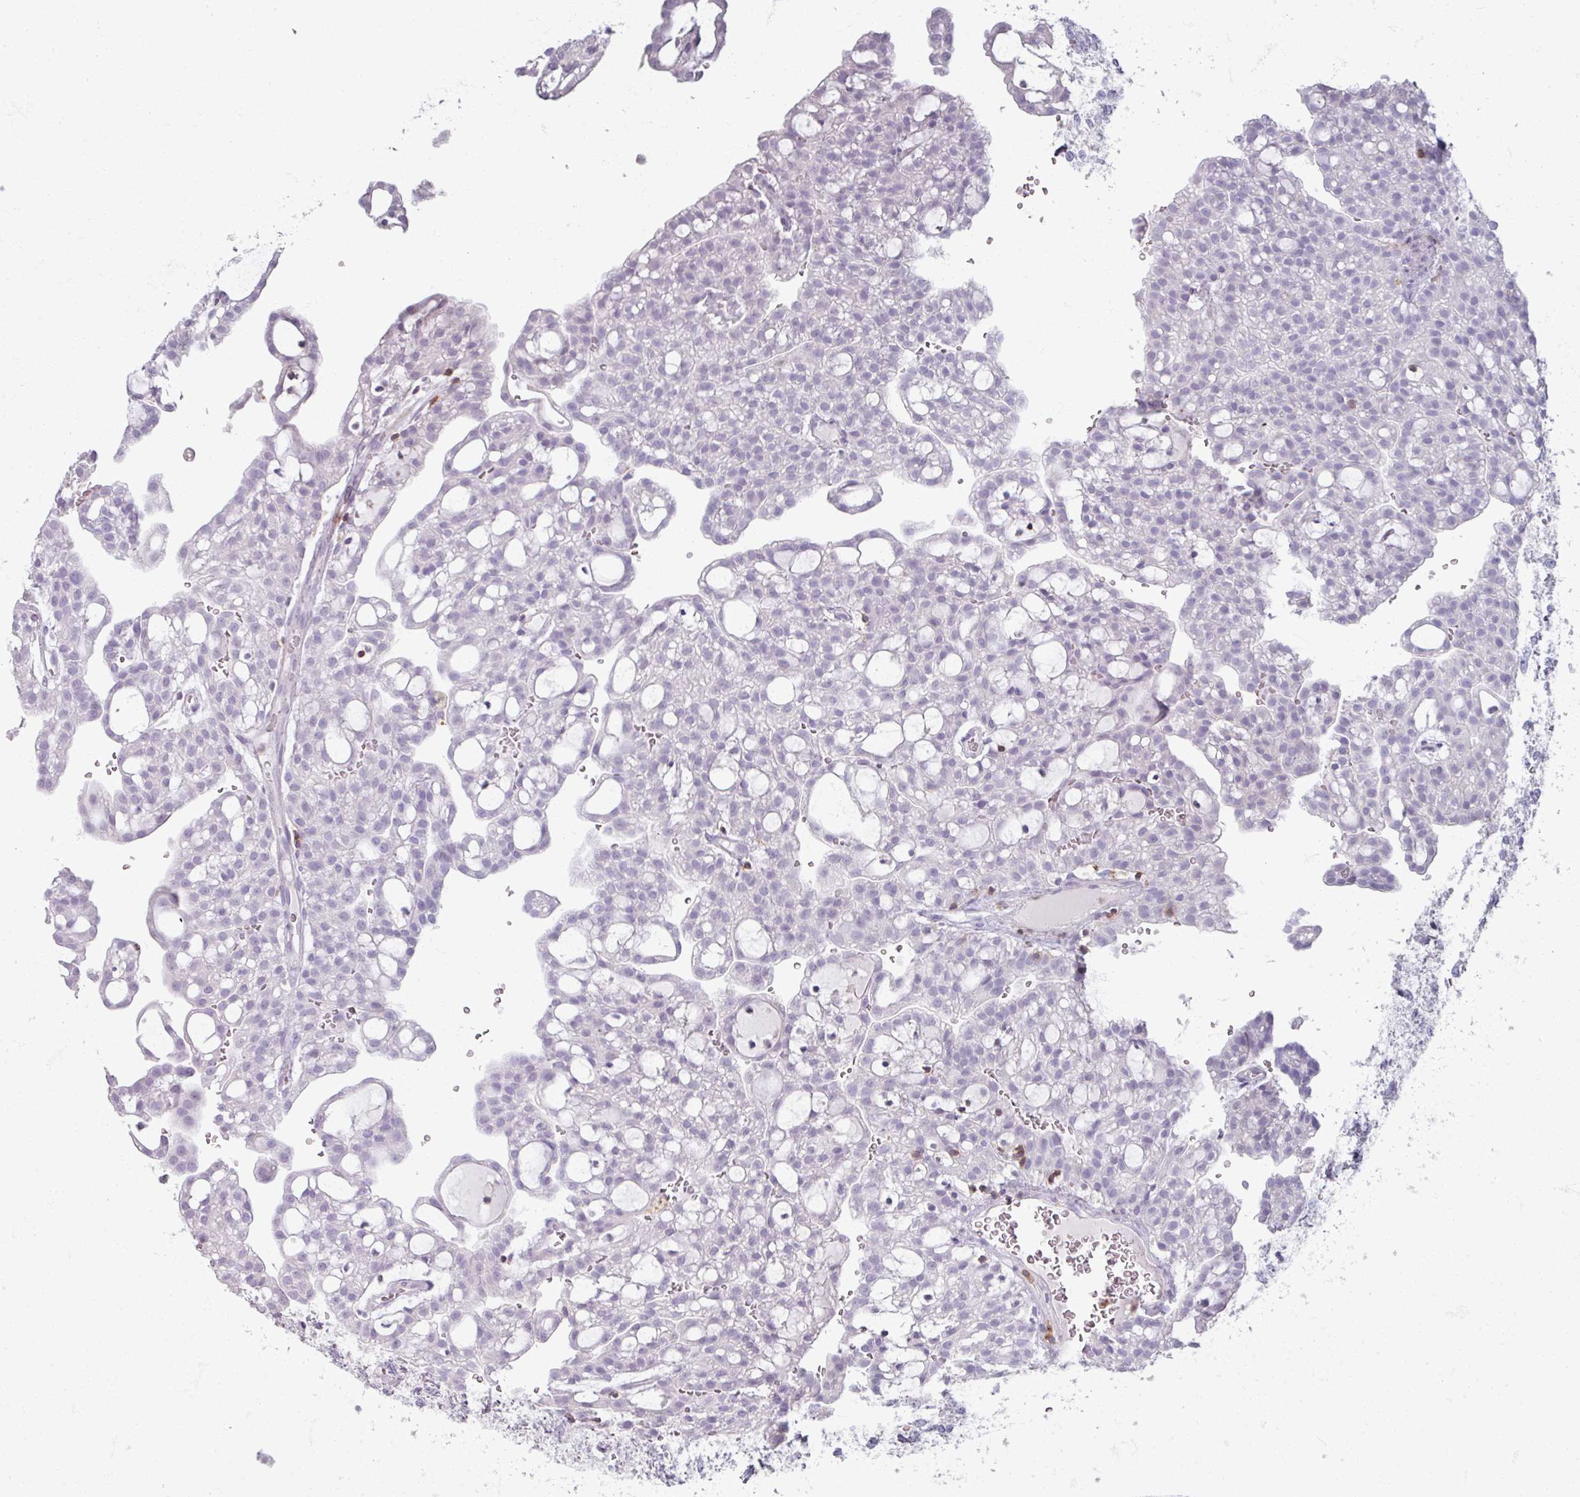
{"staining": {"intensity": "negative", "quantity": "none", "location": "none"}, "tissue": "renal cancer", "cell_type": "Tumor cells", "image_type": "cancer", "snomed": [{"axis": "morphology", "description": "Adenocarcinoma, NOS"}, {"axis": "topography", "description": "Kidney"}], "caption": "There is no significant staining in tumor cells of renal cancer (adenocarcinoma). Nuclei are stained in blue.", "gene": "PTPRC", "patient": {"sex": "male", "age": 63}}